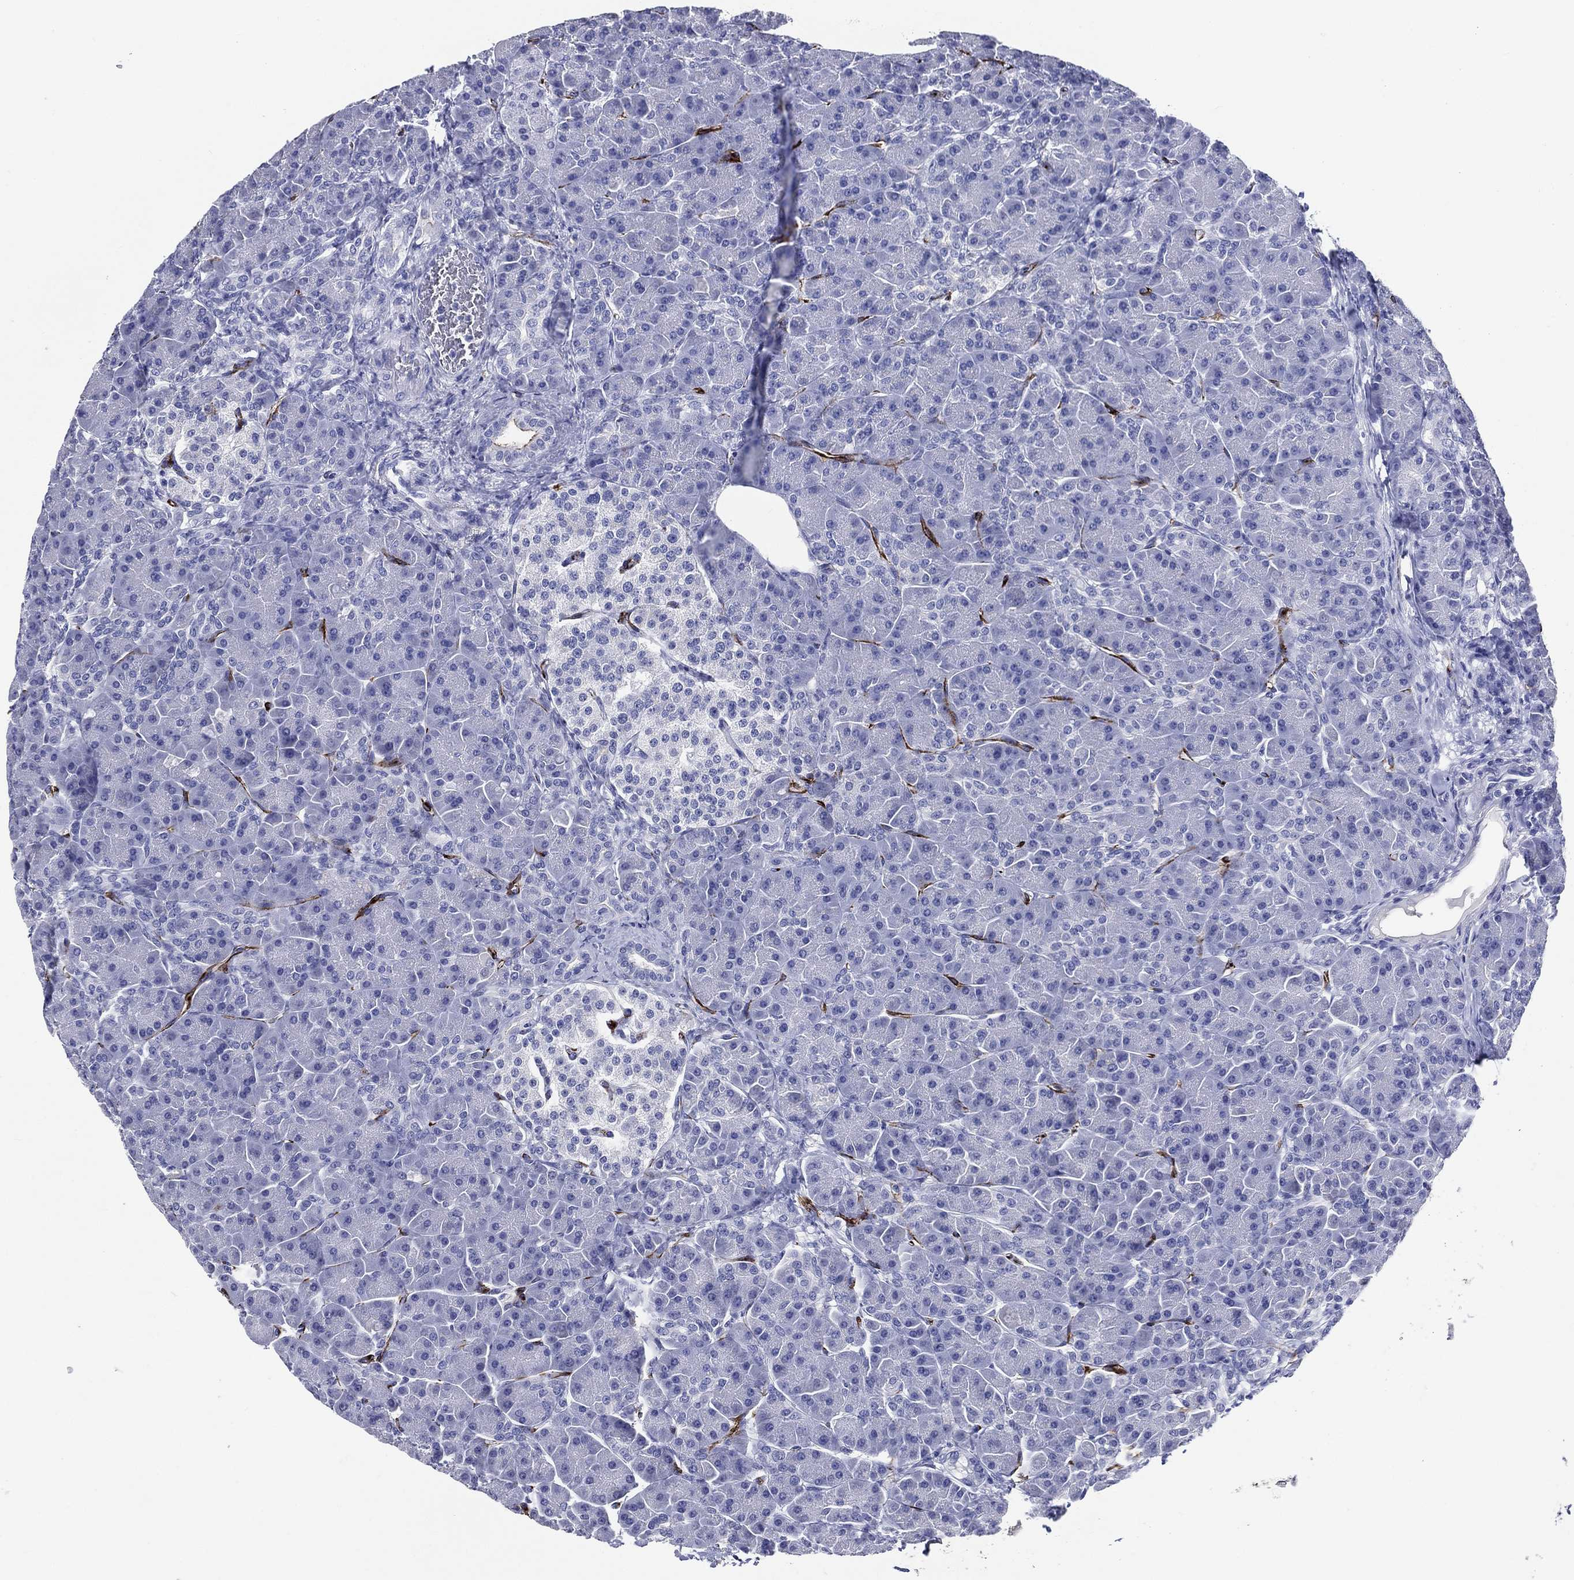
{"staining": {"intensity": "strong", "quantity": "<25%", "location": "cytoplasmic/membranous"}, "tissue": "pancreas", "cell_type": "Exocrine glandular cells", "image_type": "normal", "snomed": [{"axis": "morphology", "description": "Normal tissue, NOS"}, {"axis": "topography", "description": "Pancreas"}], "caption": "A photomicrograph showing strong cytoplasmic/membranous staining in about <25% of exocrine glandular cells in unremarkable pancreas, as visualized by brown immunohistochemical staining.", "gene": "ACE2", "patient": {"sex": "female", "age": 63}}